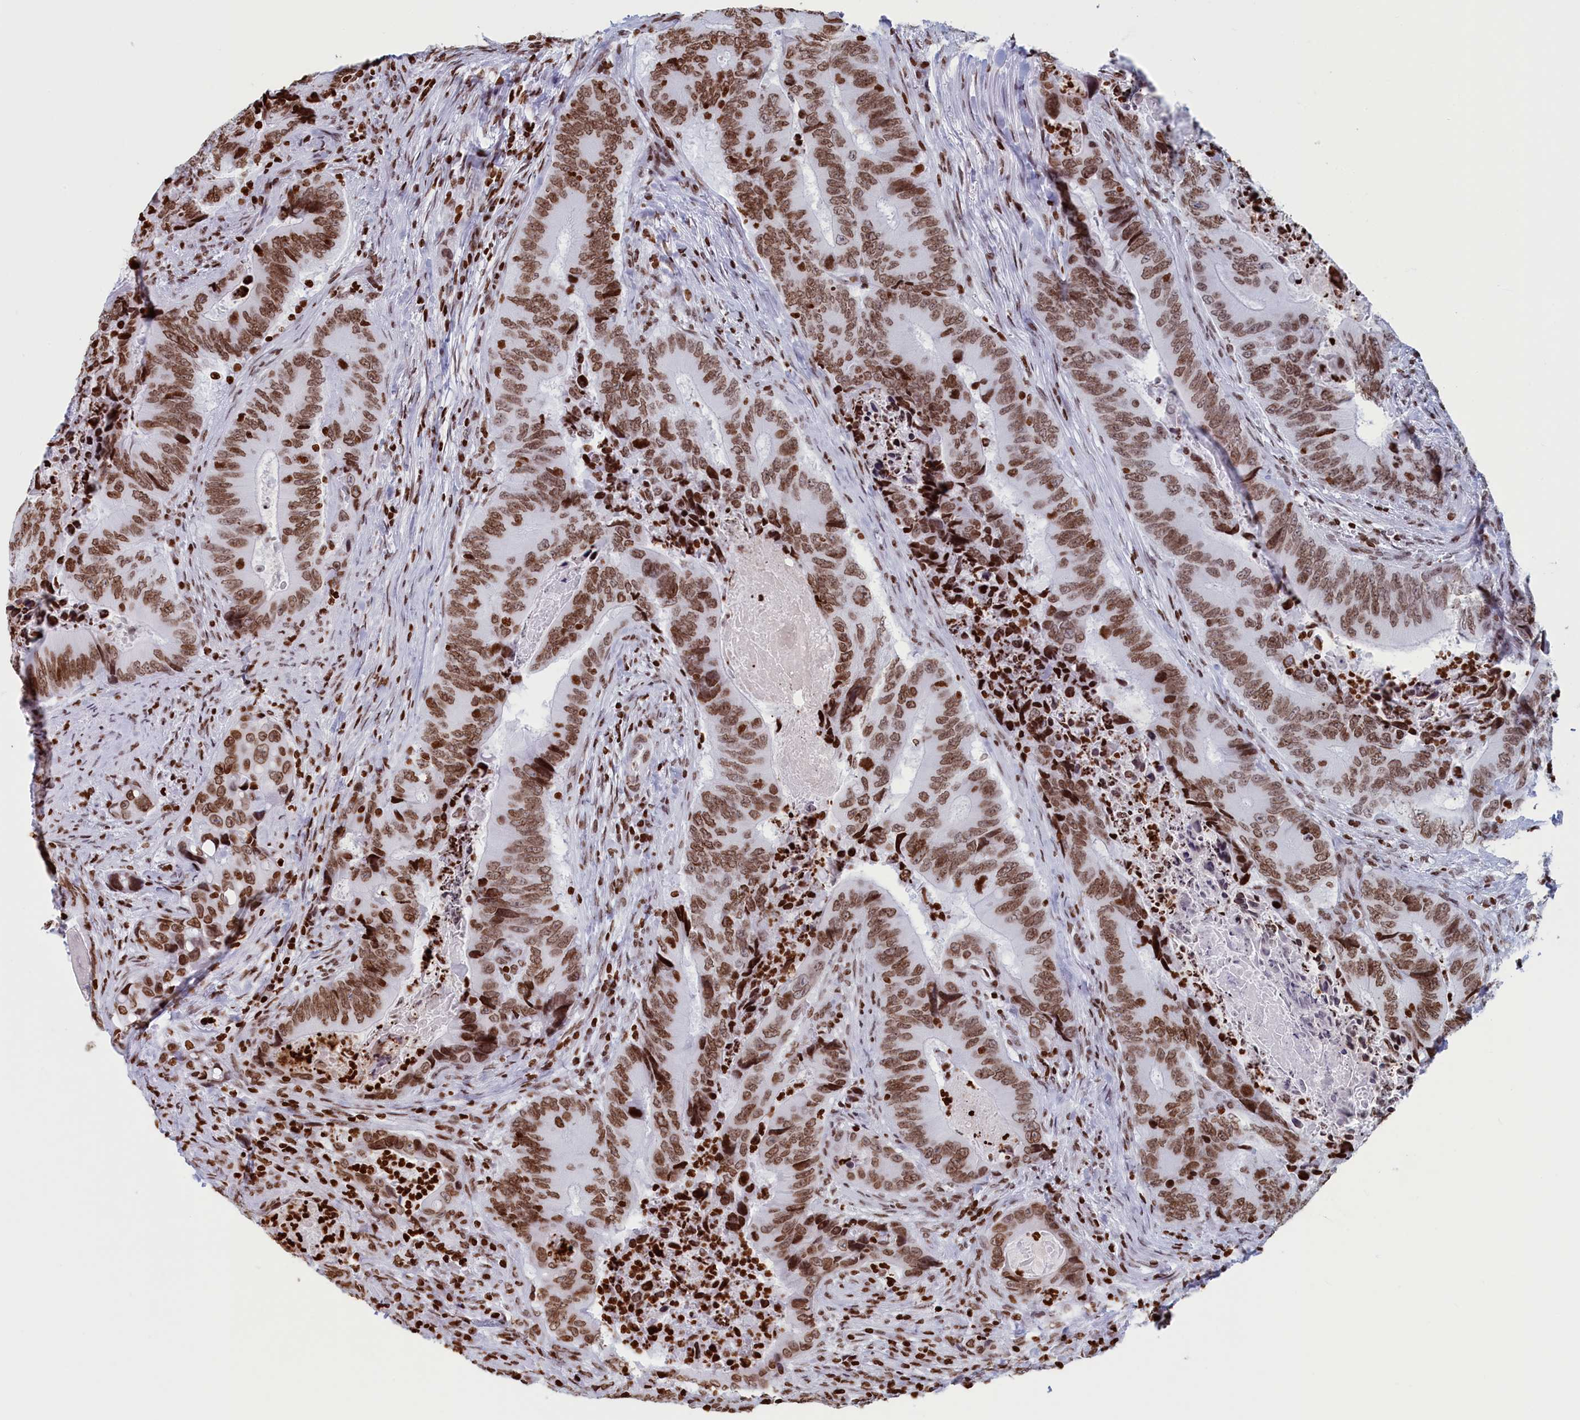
{"staining": {"intensity": "moderate", "quantity": ">75%", "location": "nuclear"}, "tissue": "colorectal cancer", "cell_type": "Tumor cells", "image_type": "cancer", "snomed": [{"axis": "morphology", "description": "Adenocarcinoma, NOS"}, {"axis": "topography", "description": "Colon"}], "caption": "Immunohistochemistry photomicrograph of neoplastic tissue: human colorectal cancer stained using immunohistochemistry (IHC) demonstrates medium levels of moderate protein expression localized specifically in the nuclear of tumor cells, appearing as a nuclear brown color.", "gene": "APOBEC3A", "patient": {"sex": "male", "age": 84}}